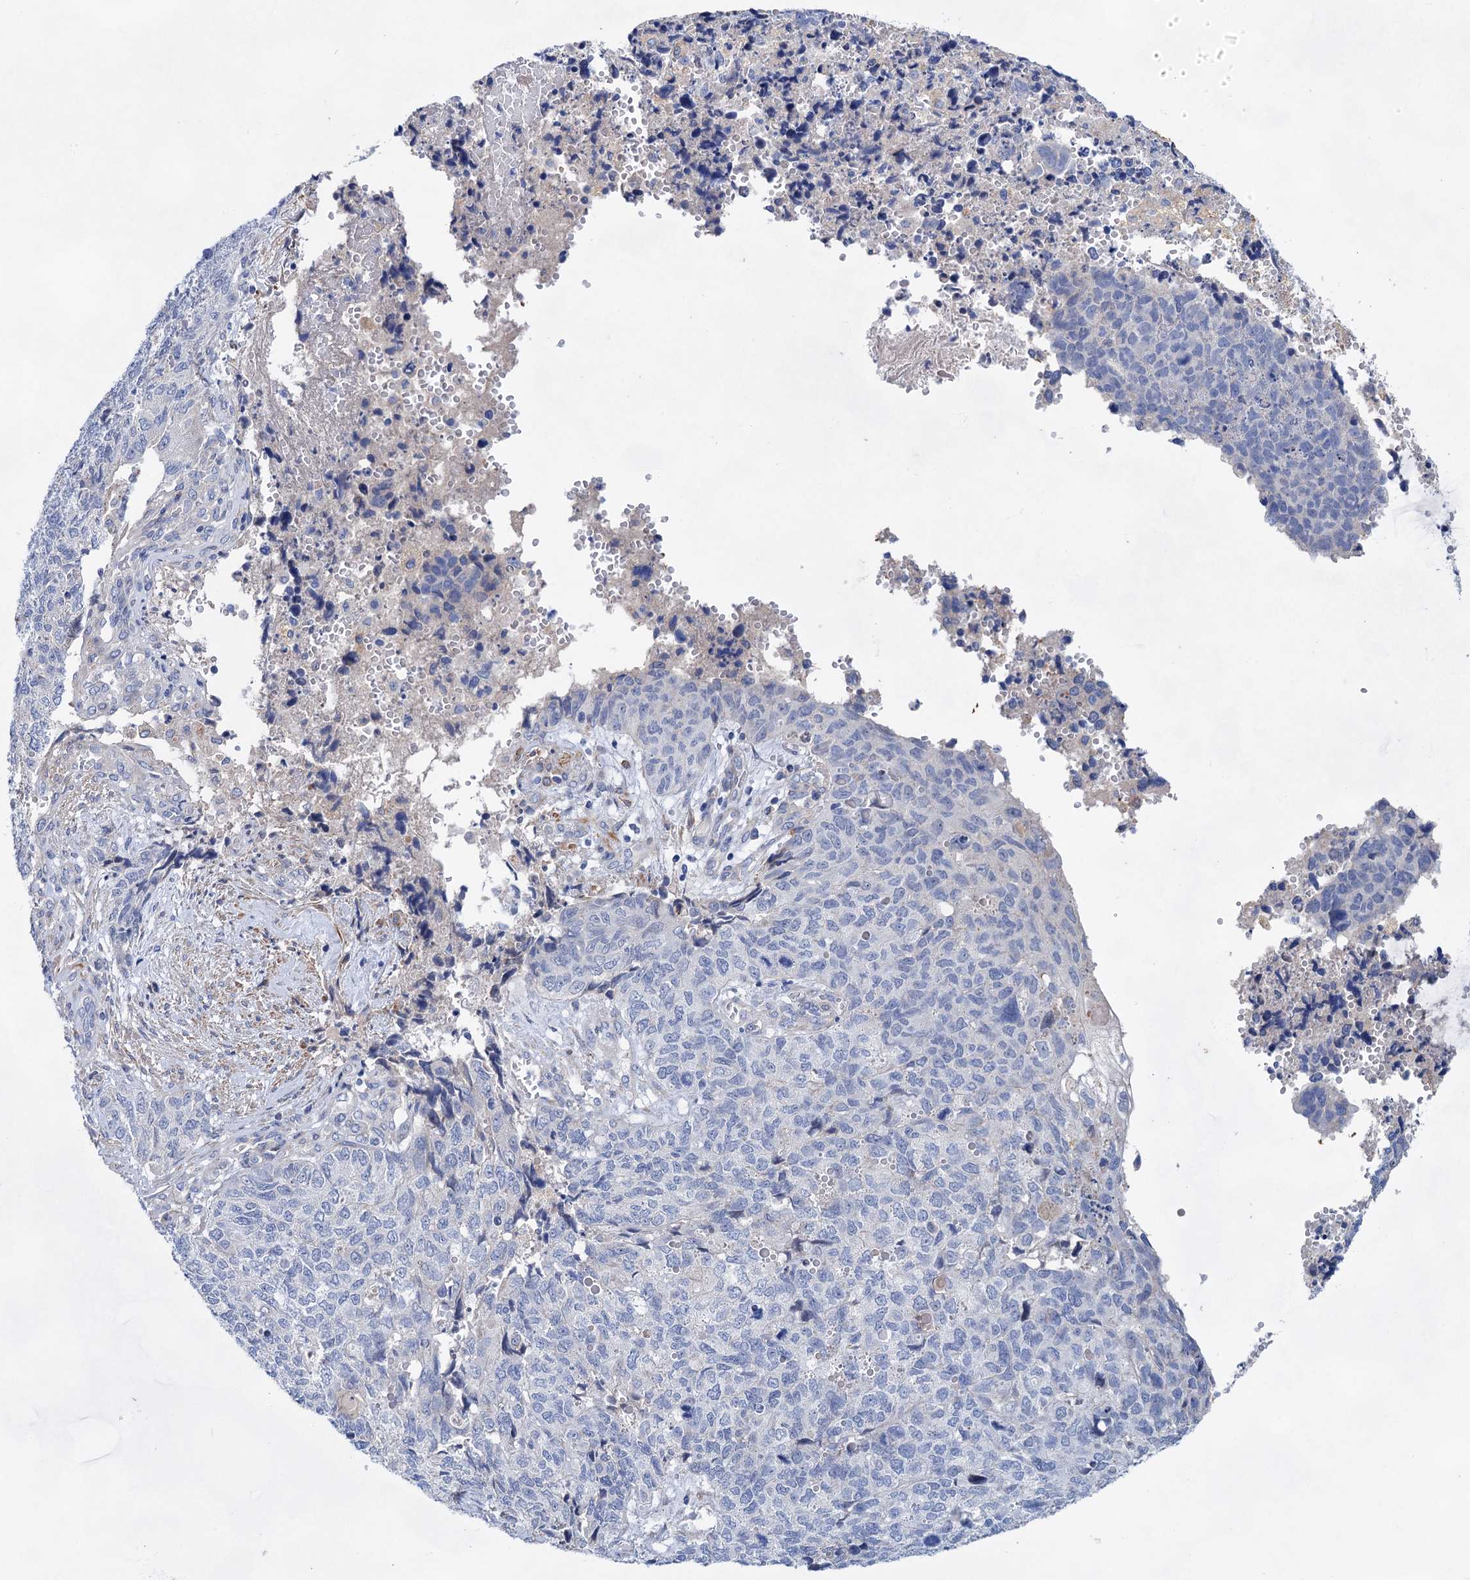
{"staining": {"intensity": "negative", "quantity": "none", "location": "none"}, "tissue": "cervical cancer", "cell_type": "Tumor cells", "image_type": "cancer", "snomed": [{"axis": "morphology", "description": "Squamous cell carcinoma, NOS"}, {"axis": "topography", "description": "Cervix"}], "caption": "The photomicrograph exhibits no significant expression in tumor cells of cervical squamous cell carcinoma.", "gene": "GPR155", "patient": {"sex": "female", "age": 63}}